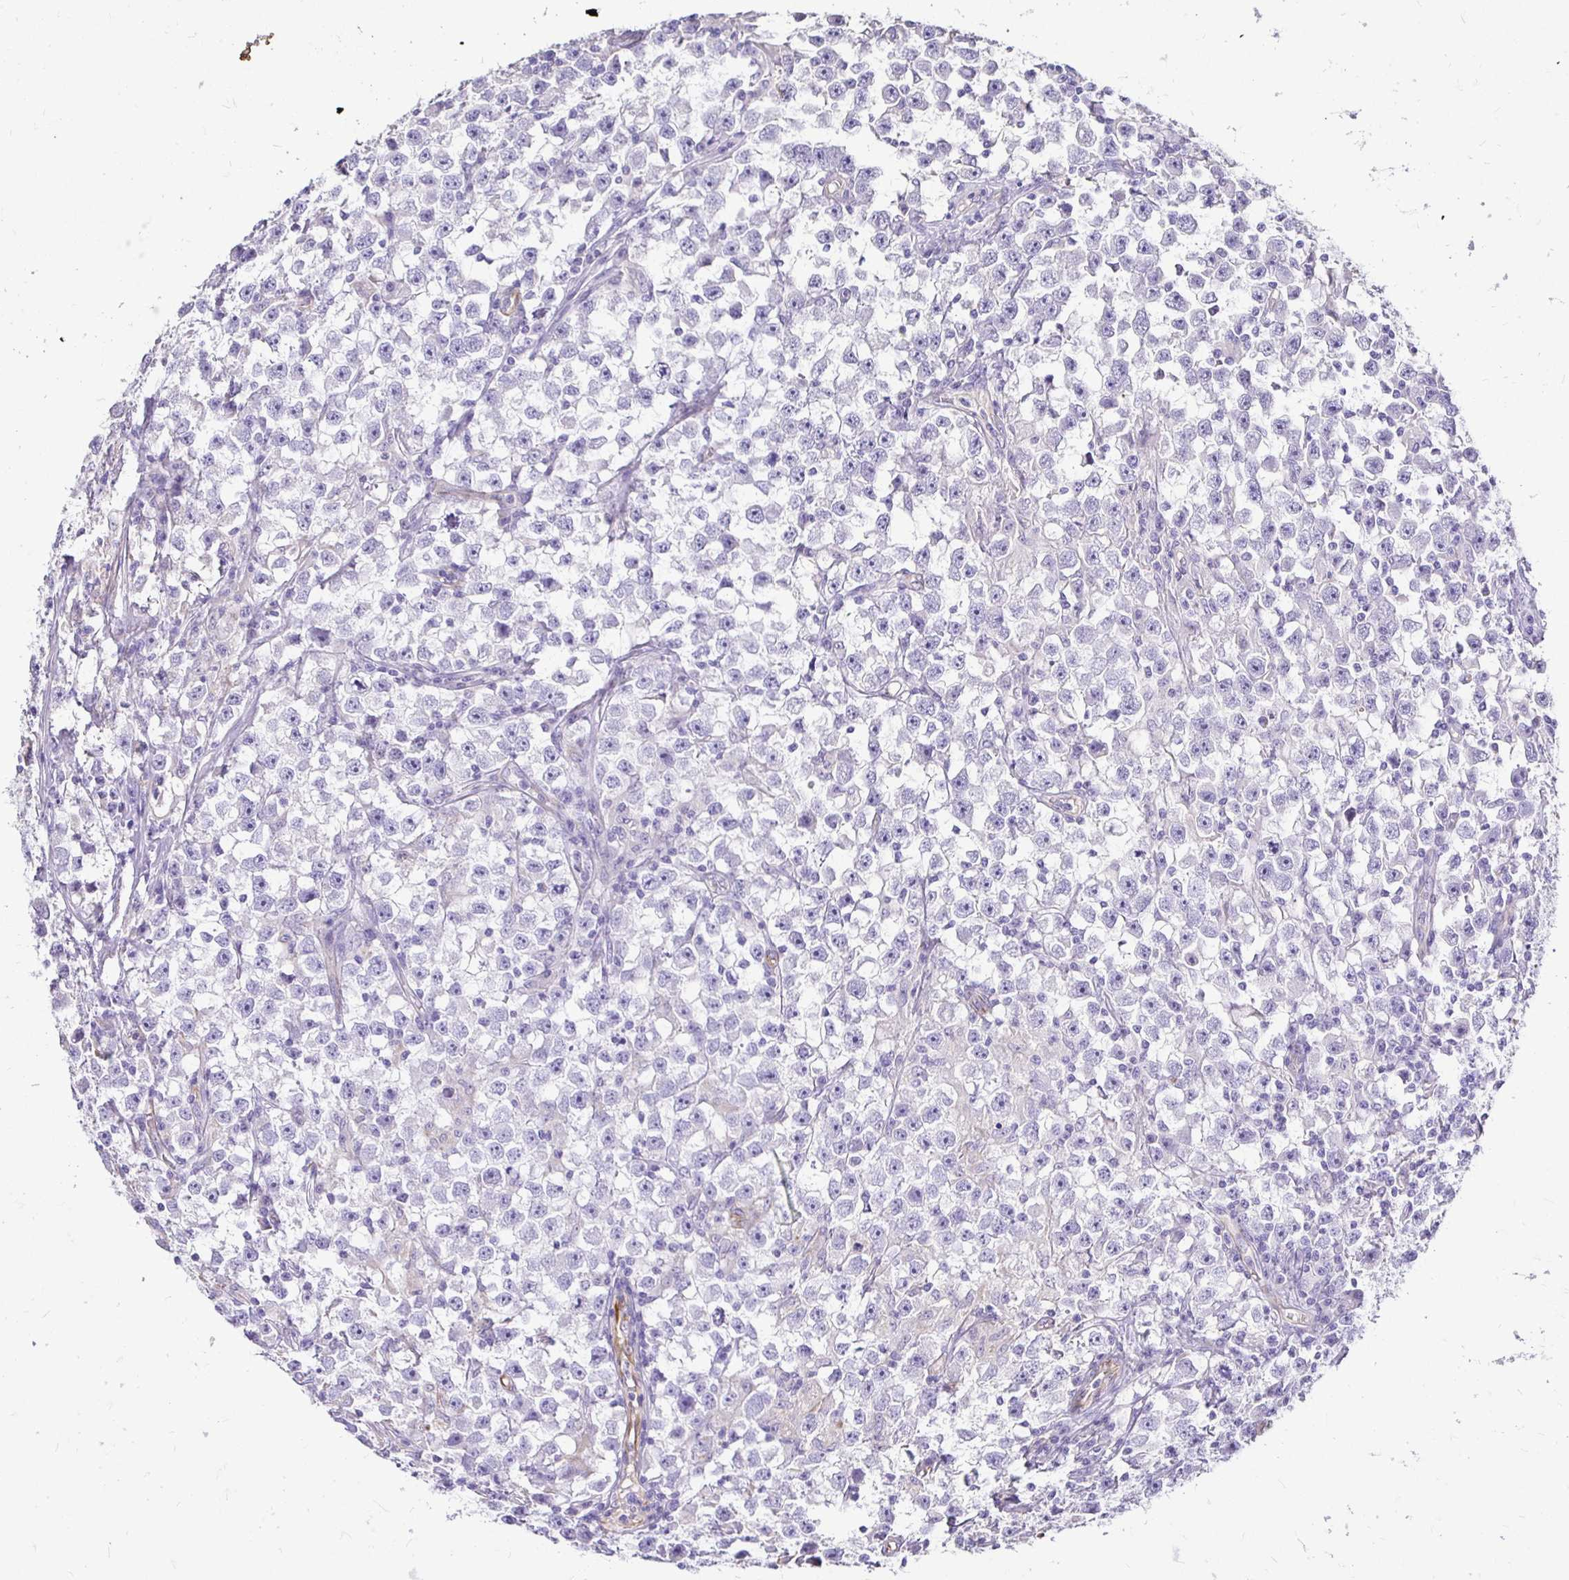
{"staining": {"intensity": "negative", "quantity": "none", "location": "none"}, "tissue": "testis cancer", "cell_type": "Tumor cells", "image_type": "cancer", "snomed": [{"axis": "morphology", "description": "Seminoma, NOS"}, {"axis": "topography", "description": "Testis"}], "caption": "High power microscopy photomicrograph of an immunohistochemistry (IHC) photomicrograph of testis seminoma, revealing no significant positivity in tumor cells.", "gene": "TAF1D", "patient": {"sex": "male", "age": 33}}